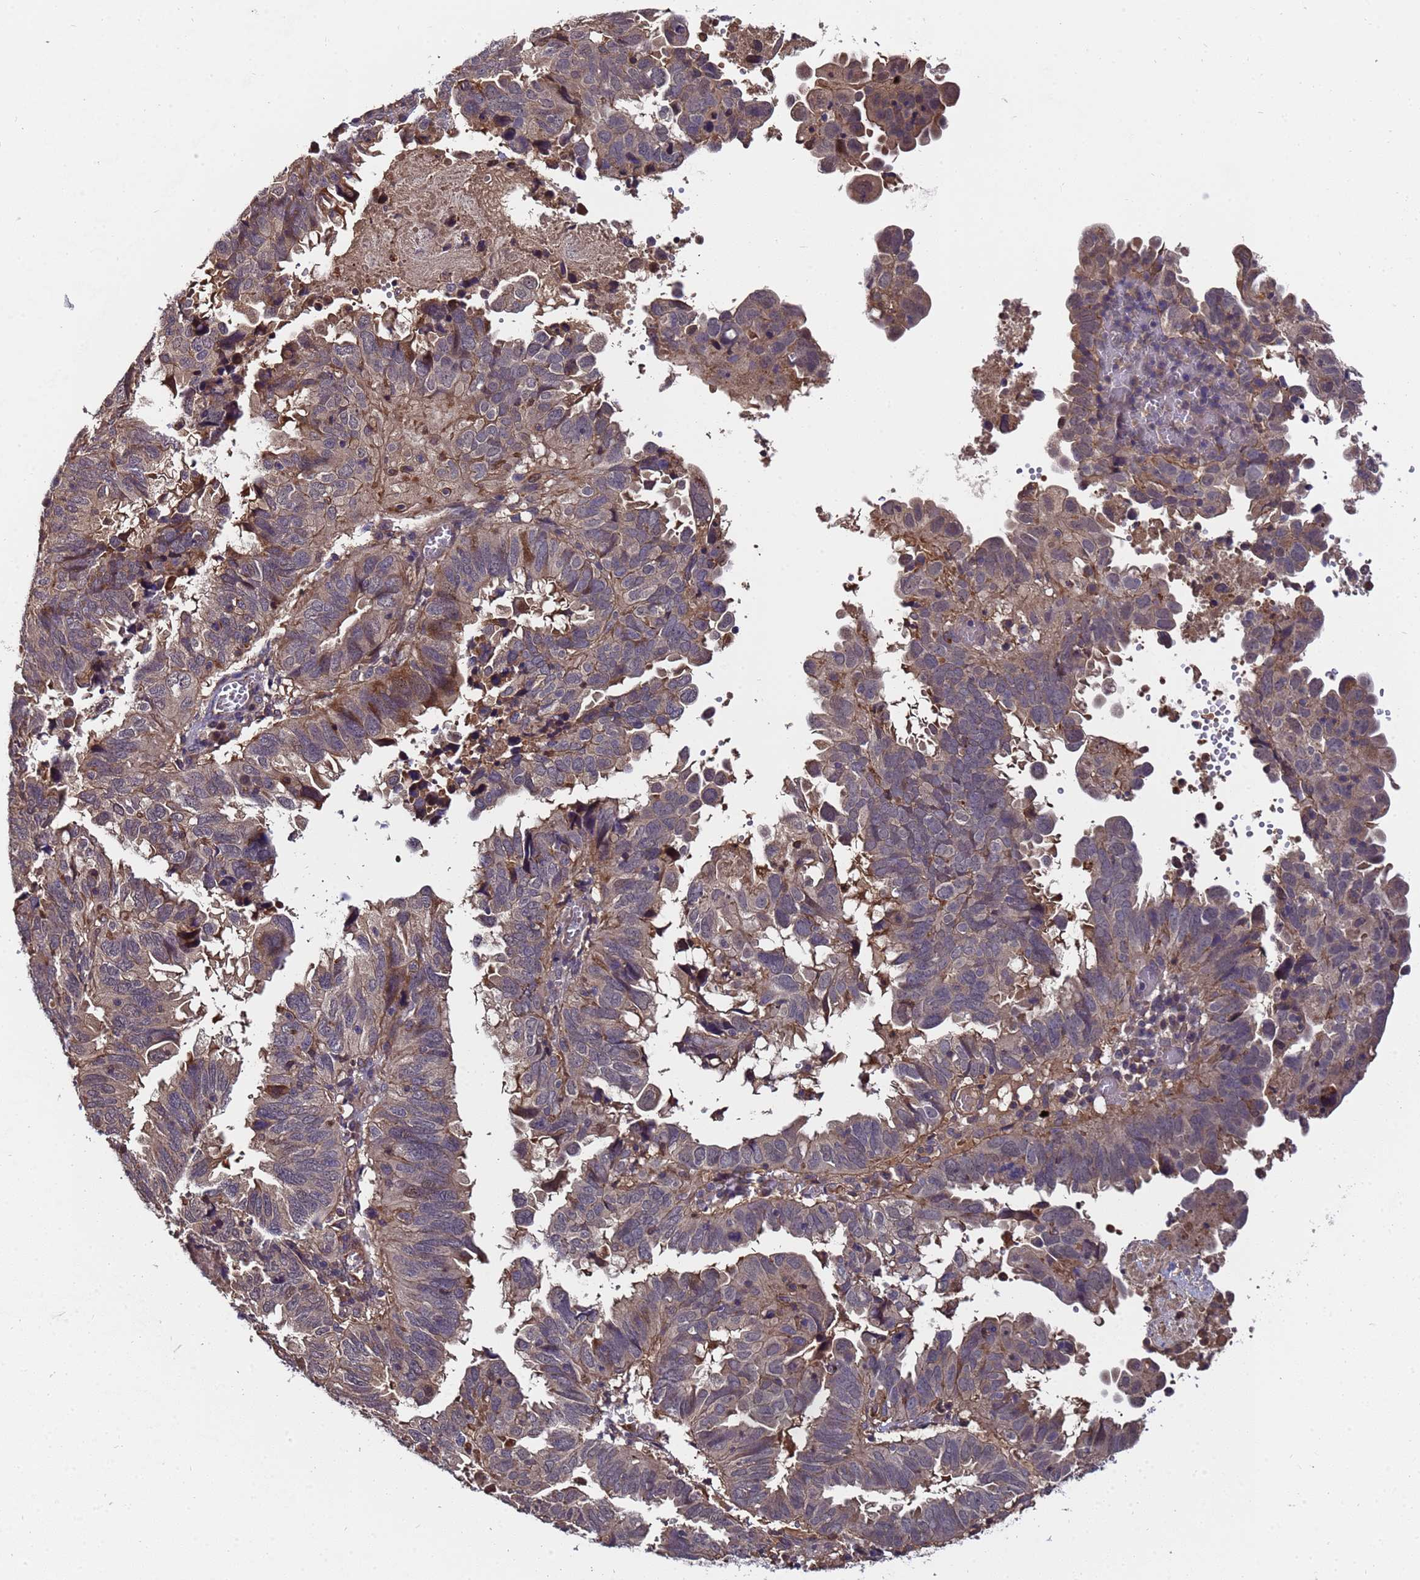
{"staining": {"intensity": "moderate", "quantity": "<25%", "location": "cytoplasmic/membranous"}, "tissue": "endometrial cancer", "cell_type": "Tumor cells", "image_type": "cancer", "snomed": [{"axis": "morphology", "description": "Adenocarcinoma, NOS"}, {"axis": "topography", "description": "Uterus"}], "caption": "Endometrial cancer (adenocarcinoma) stained with a brown dye reveals moderate cytoplasmic/membranous positive staining in about <25% of tumor cells.", "gene": "GSTCD", "patient": {"sex": "female", "age": 77}}